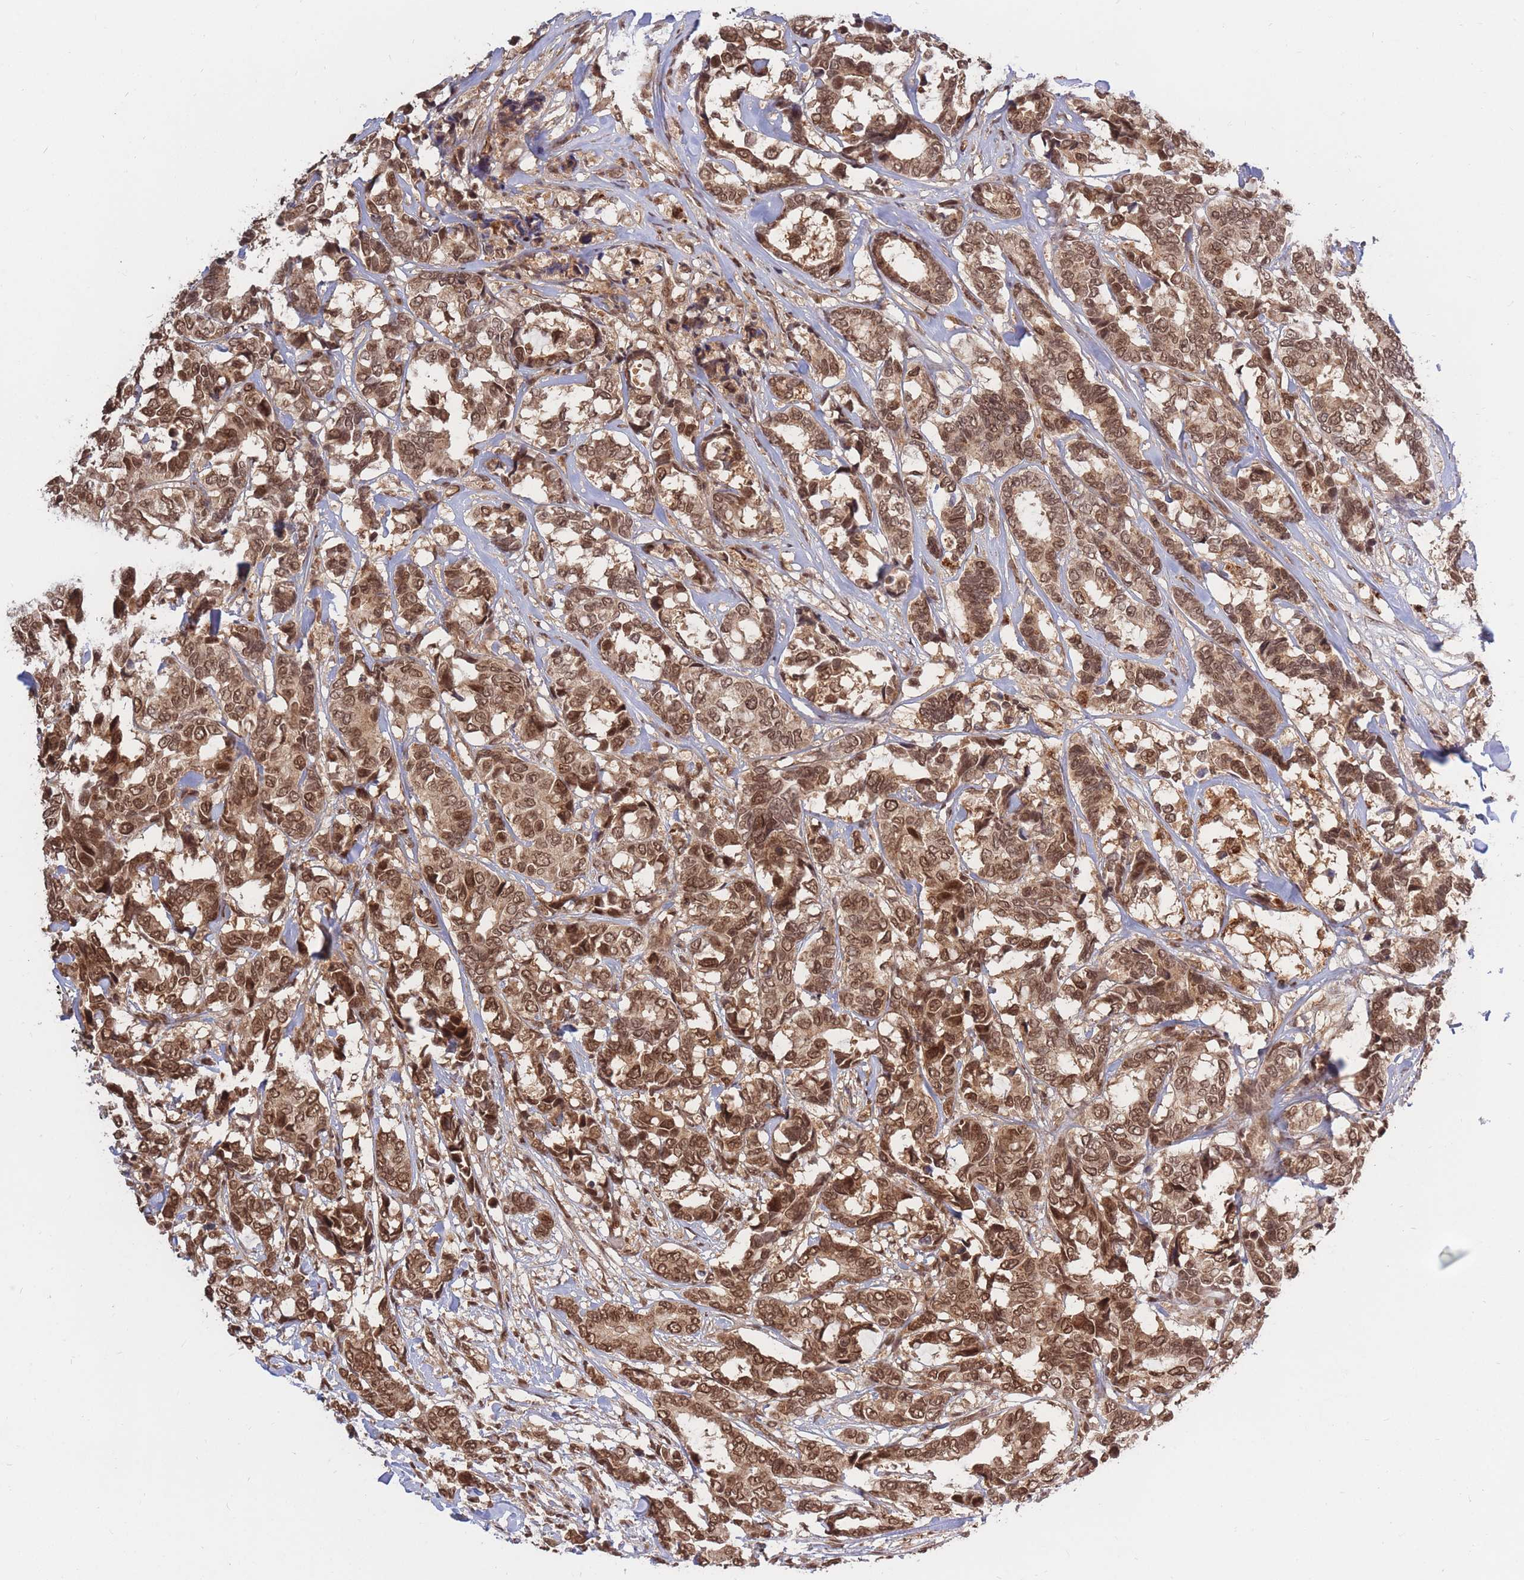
{"staining": {"intensity": "moderate", "quantity": ">75%", "location": "cytoplasmic/membranous,nuclear"}, "tissue": "breast cancer", "cell_type": "Tumor cells", "image_type": "cancer", "snomed": [{"axis": "morphology", "description": "Duct carcinoma"}, {"axis": "topography", "description": "Breast"}], "caption": "Breast cancer (invasive ductal carcinoma) was stained to show a protein in brown. There is medium levels of moderate cytoplasmic/membranous and nuclear staining in approximately >75% of tumor cells. (DAB IHC with brightfield microscopy, high magnification).", "gene": "SRA1", "patient": {"sex": "female", "age": 87}}